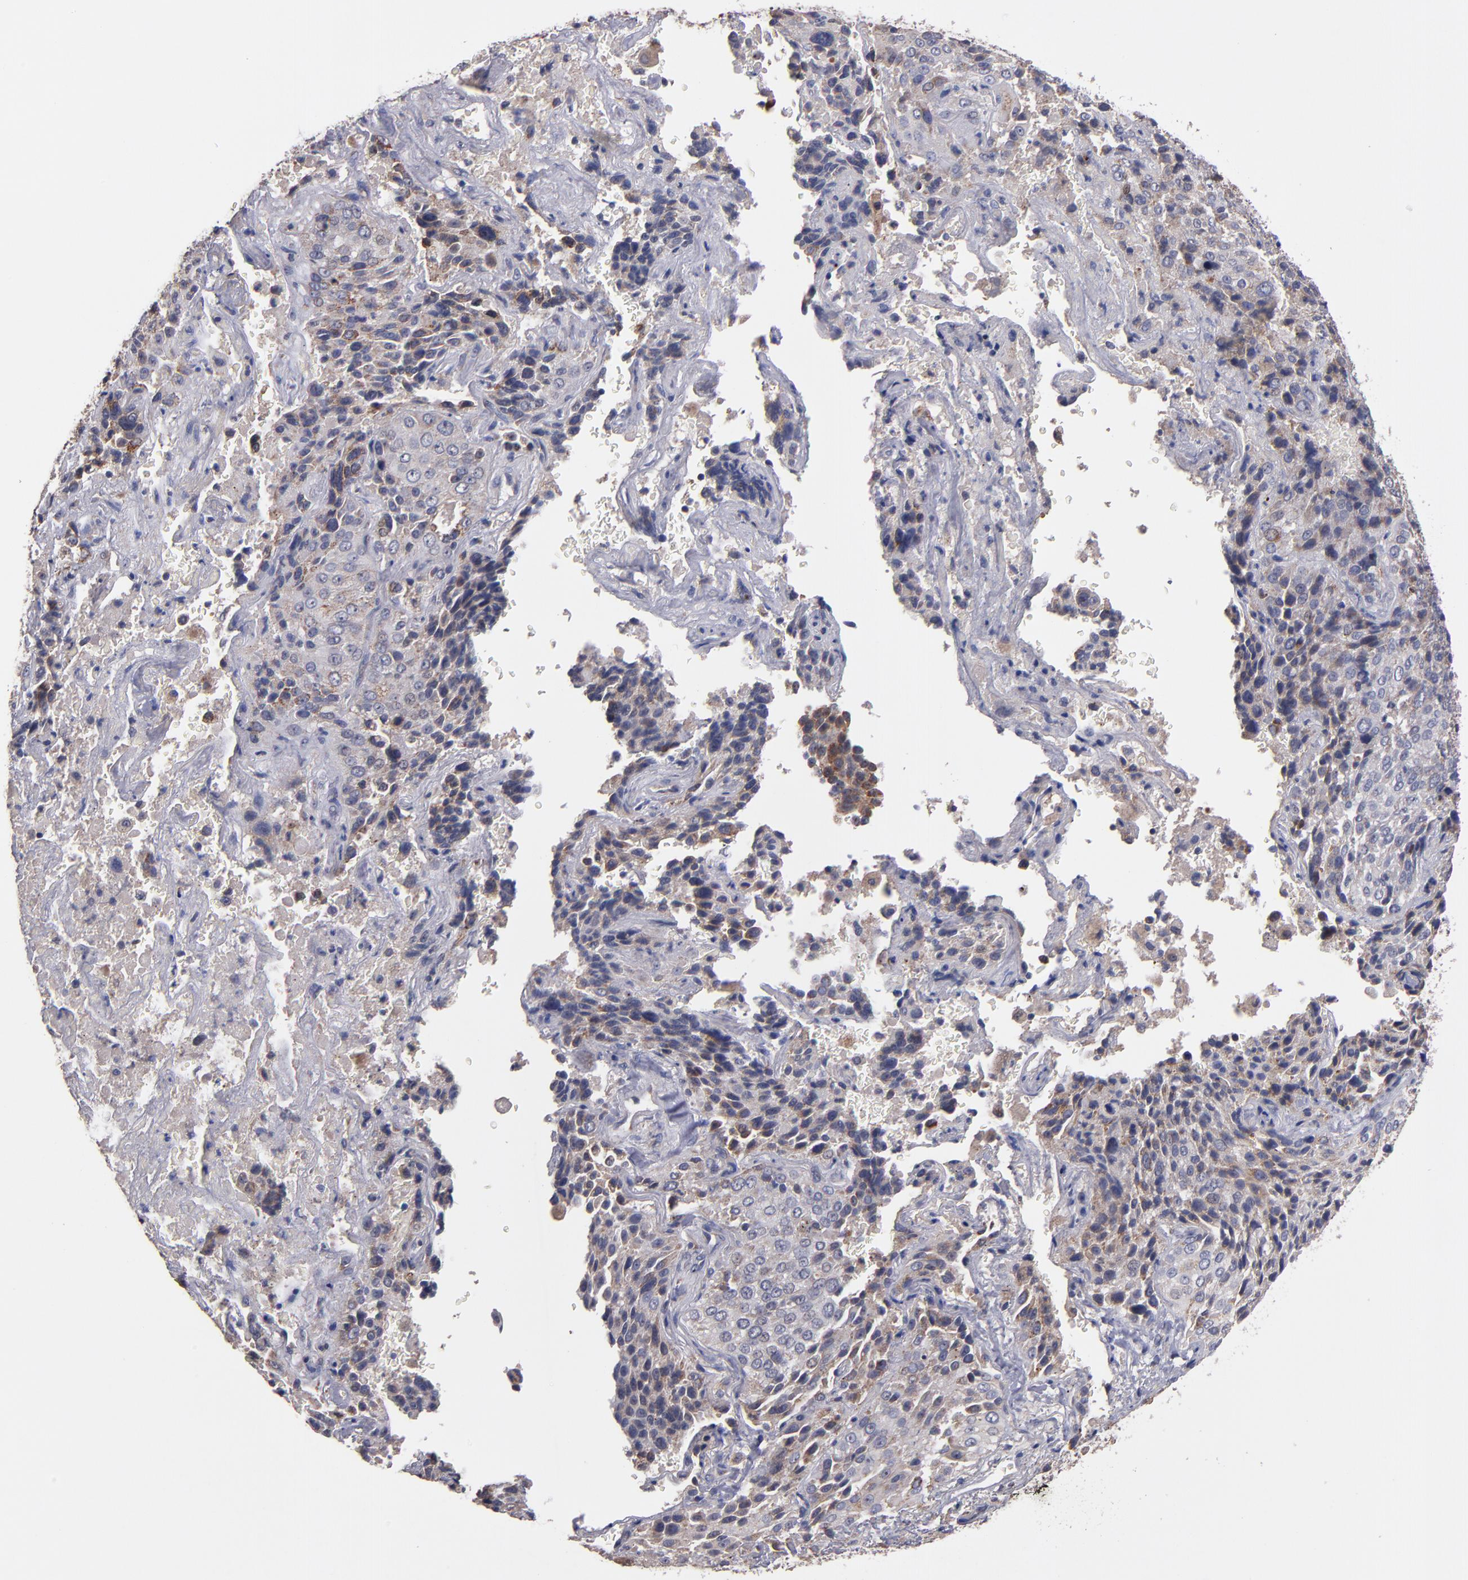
{"staining": {"intensity": "weak", "quantity": "<25%", "location": "cytoplasmic/membranous"}, "tissue": "lung cancer", "cell_type": "Tumor cells", "image_type": "cancer", "snomed": [{"axis": "morphology", "description": "Squamous cell carcinoma, NOS"}, {"axis": "topography", "description": "Lung"}], "caption": "Squamous cell carcinoma (lung) was stained to show a protein in brown. There is no significant staining in tumor cells. (DAB (3,3'-diaminobenzidine) immunohistochemistry, high magnification).", "gene": "DIABLO", "patient": {"sex": "male", "age": 54}}